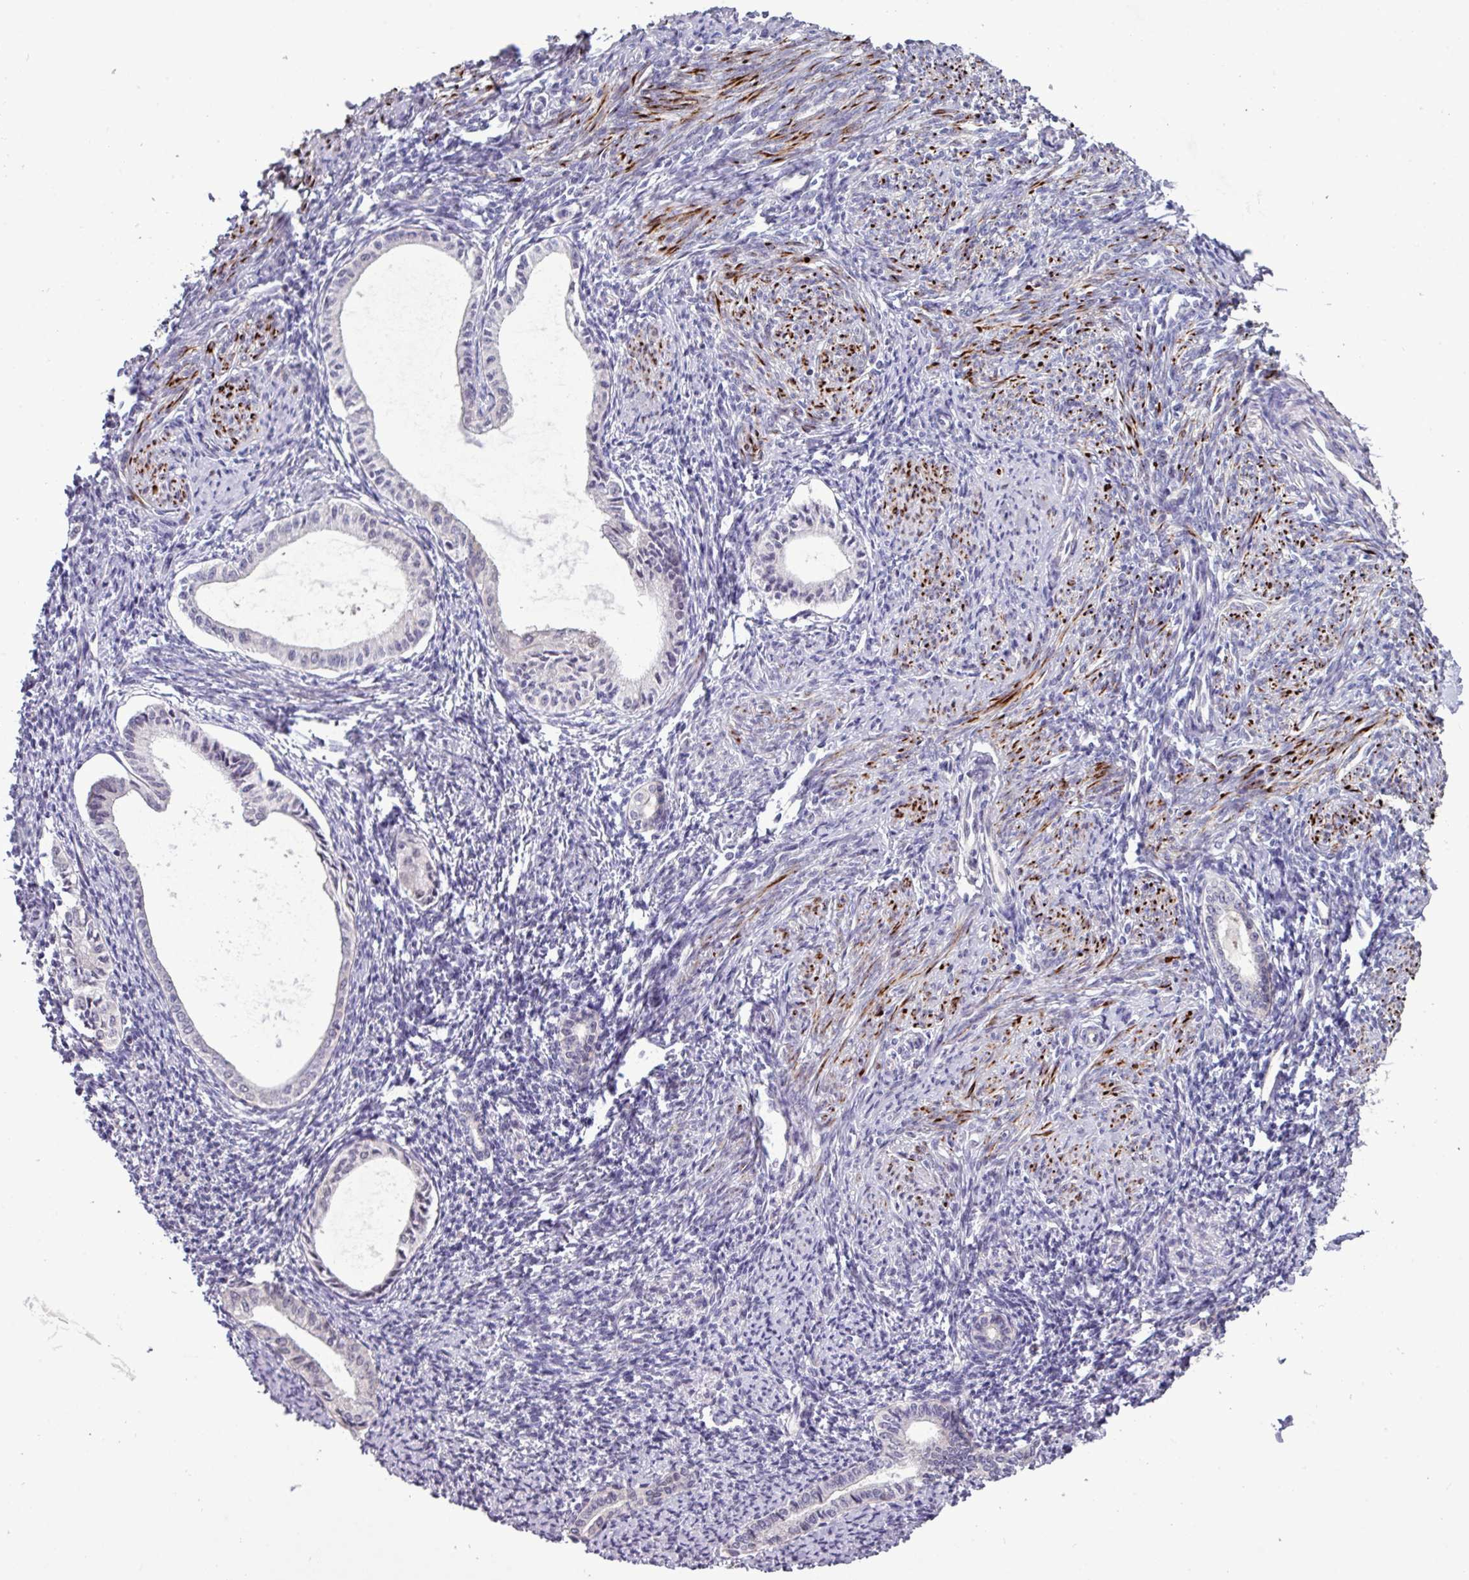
{"staining": {"intensity": "negative", "quantity": "none", "location": "none"}, "tissue": "endometrium", "cell_type": "Cells in endometrial stroma", "image_type": "normal", "snomed": [{"axis": "morphology", "description": "Normal tissue, NOS"}, {"axis": "topography", "description": "Endometrium"}], "caption": "This is an immunohistochemistry (IHC) image of unremarkable human endometrium. There is no expression in cells in endometrial stroma.", "gene": "RIPPLY1", "patient": {"sex": "female", "age": 63}}